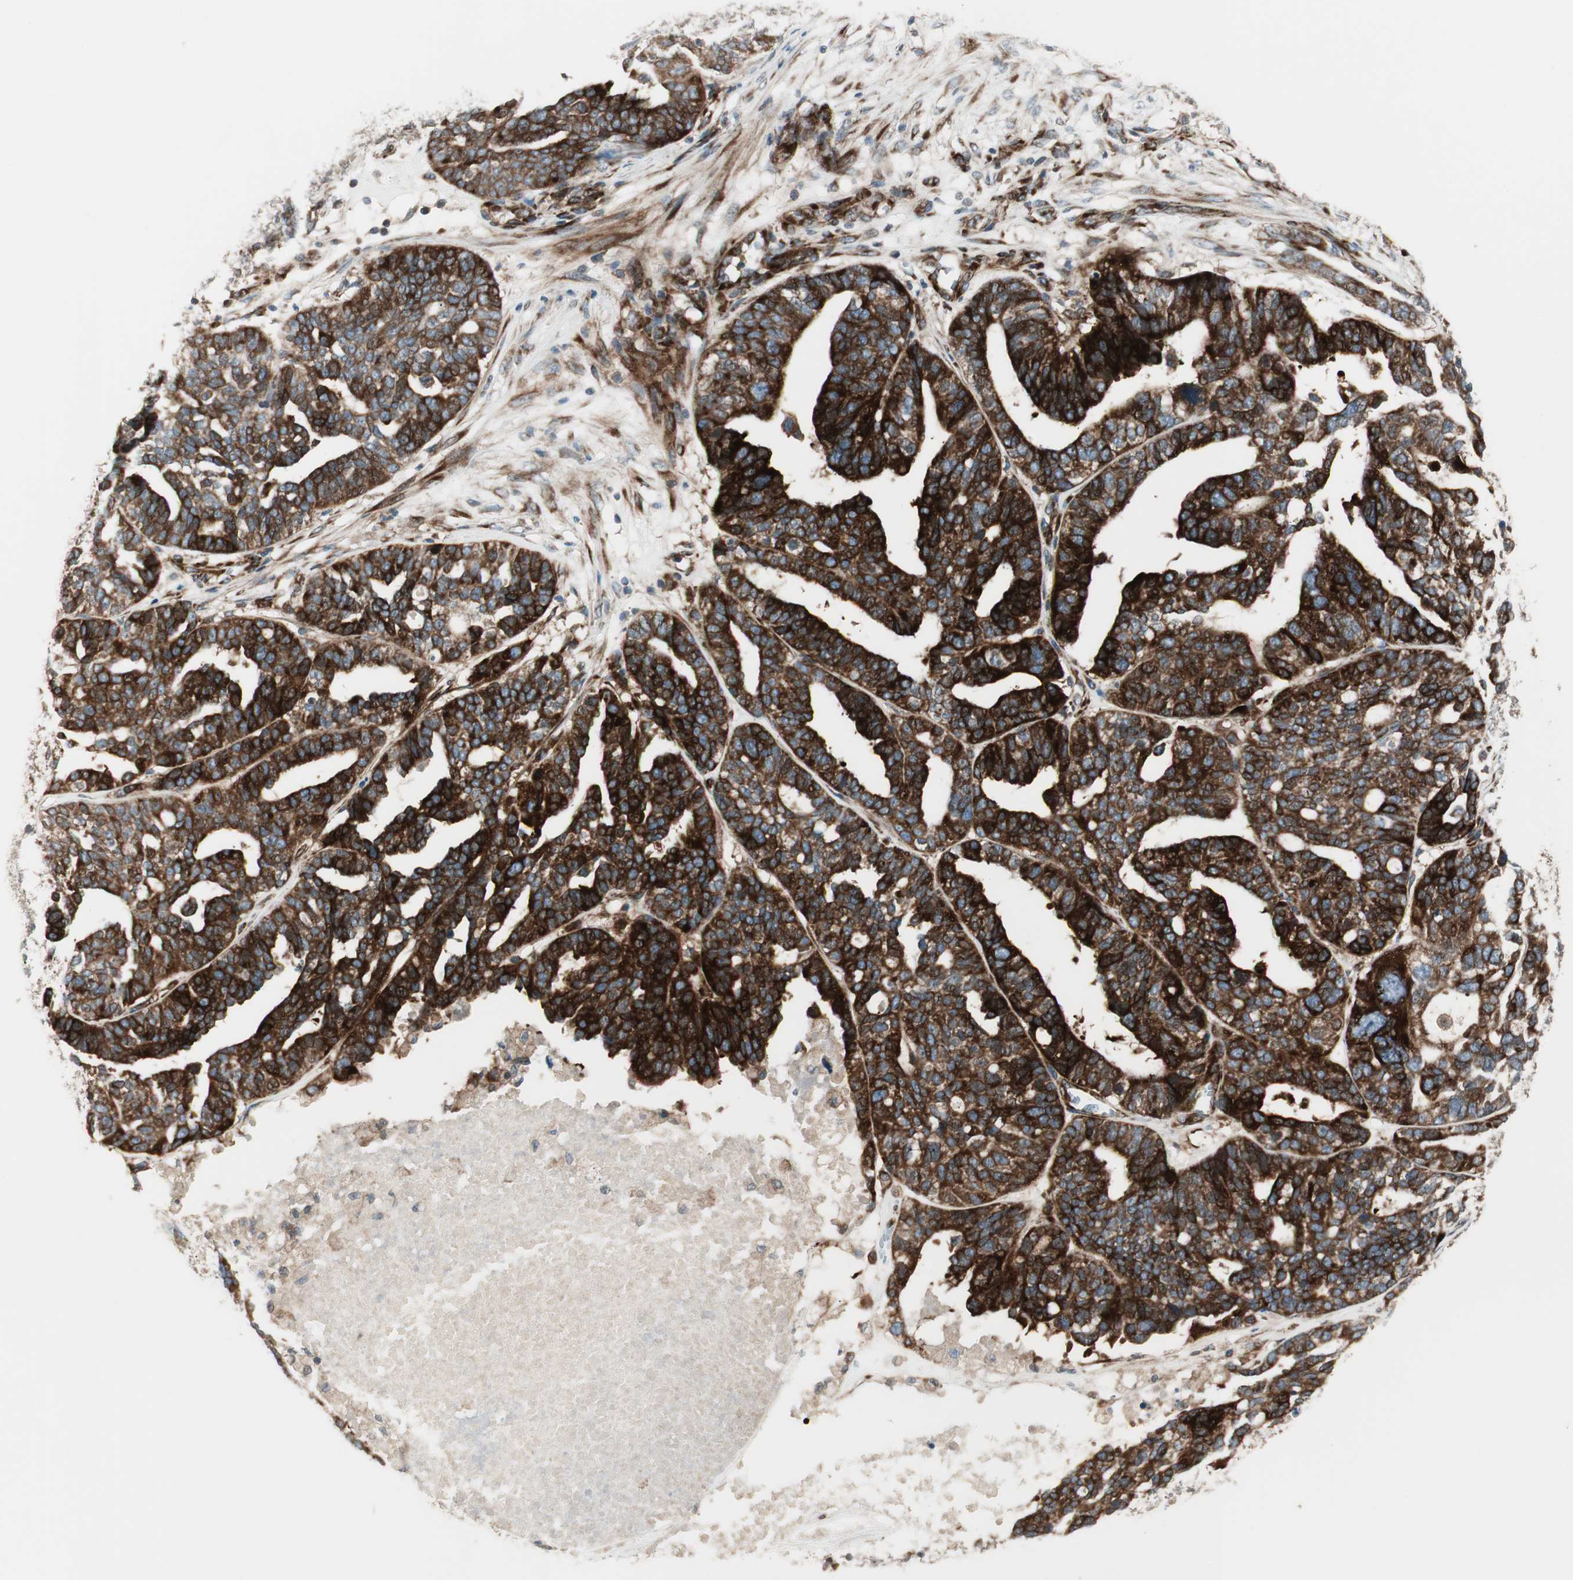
{"staining": {"intensity": "strong", "quantity": ">75%", "location": "cytoplasmic/membranous"}, "tissue": "ovarian cancer", "cell_type": "Tumor cells", "image_type": "cancer", "snomed": [{"axis": "morphology", "description": "Cystadenocarcinoma, serous, NOS"}, {"axis": "topography", "description": "Ovary"}], "caption": "Ovarian cancer (serous cystadenocarcinoma) stained for a protein shows strong cytoplasmic/membranous positivity in tumor cells.", "gene": "PPP2R5E", "patient": {"sex": "female", "age": 59}}